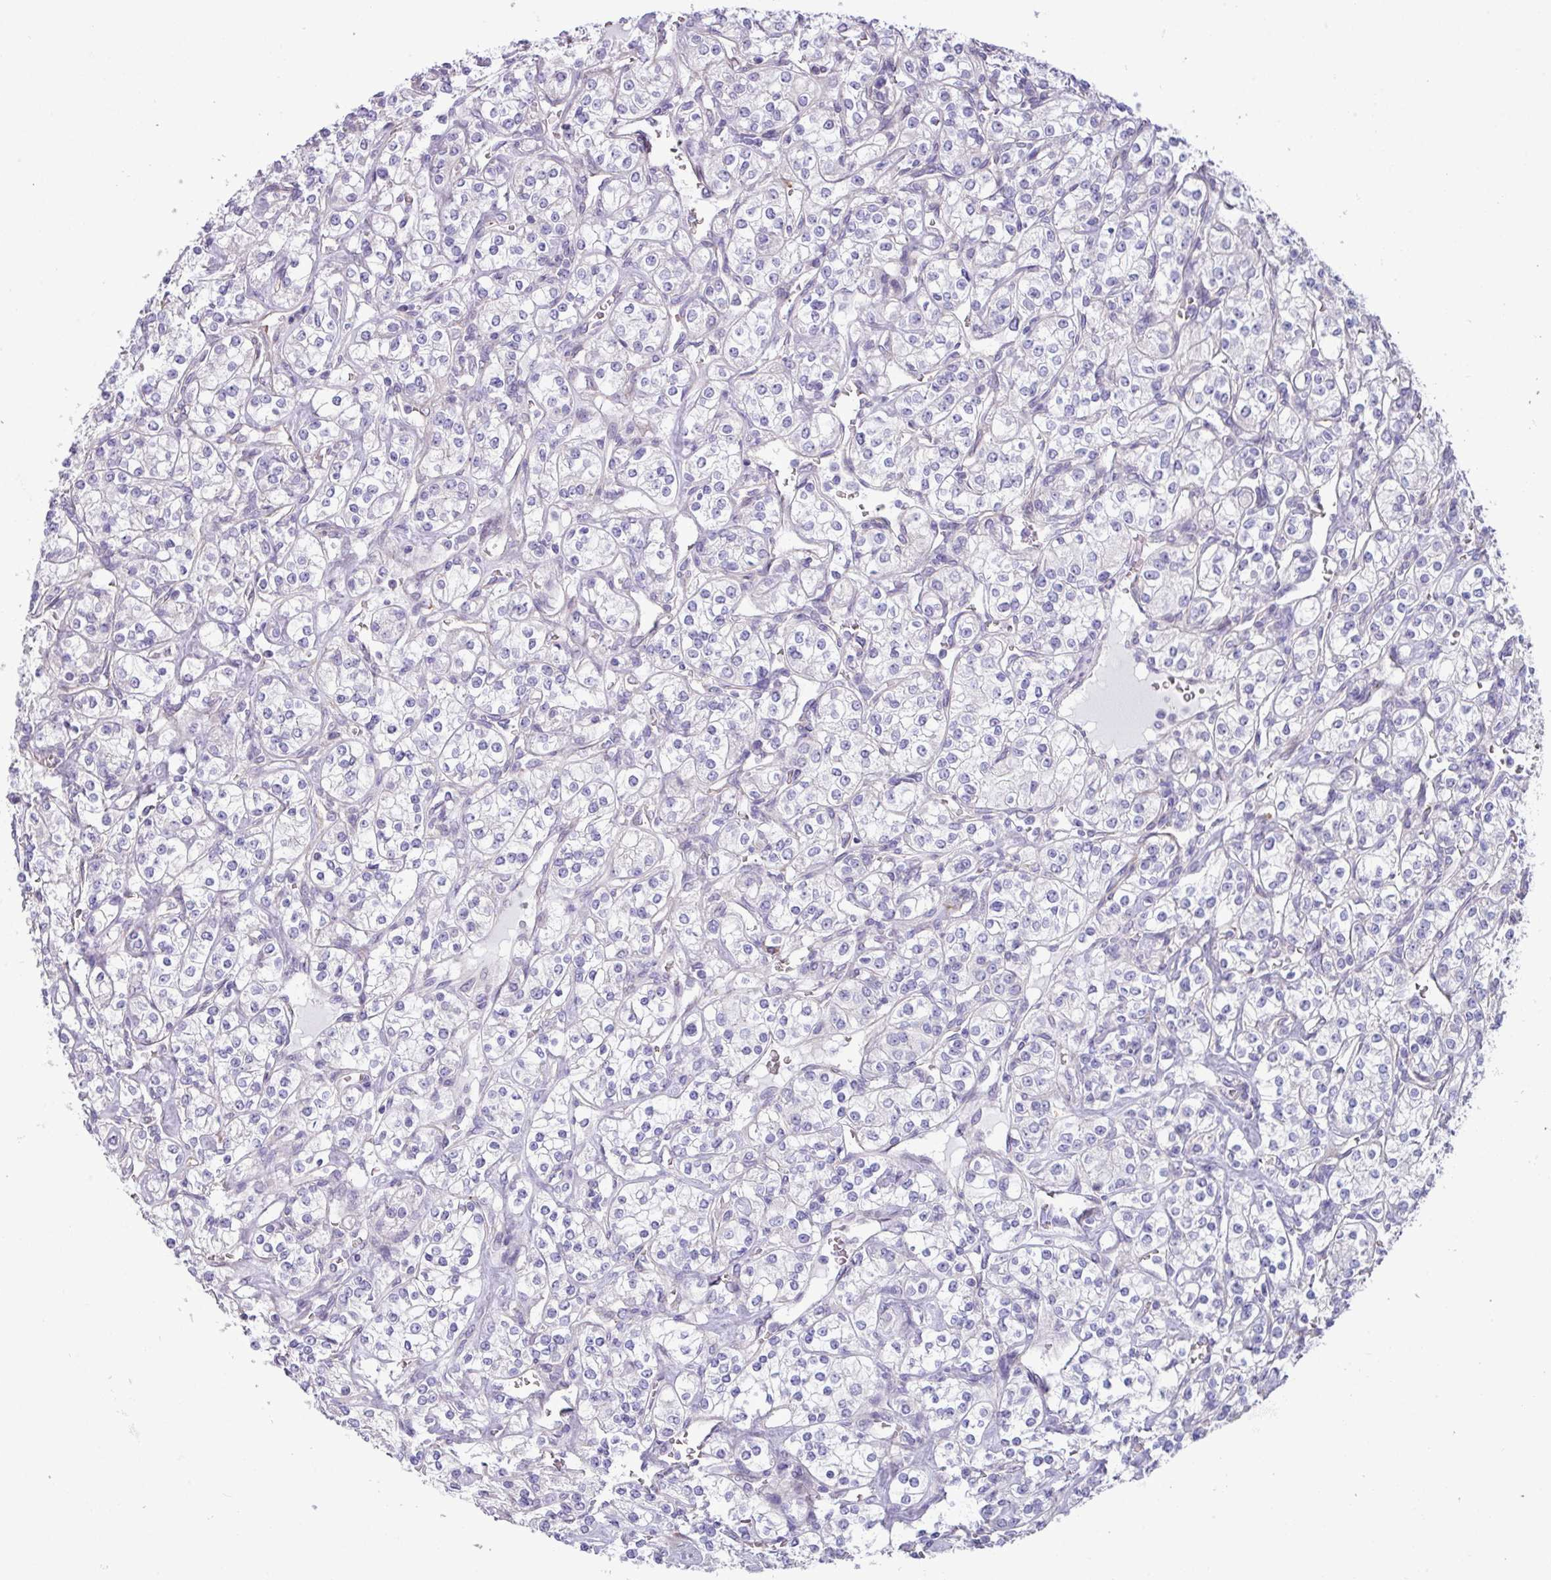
{"staining": {"intensity": "negative", "quantity": "none", "location": "none"}, "tissue": "renal cancer", "cell_type": "Tumor cells", "image_type": "cancer", "snomed": [{"axis": "morphology", "description": "Adenocarcinoma, NOS"}, {"axis": "topography", "description": "Kidney"}], "caption": "Immunohistochemistry of human renal adenocarcinoma reveals no expression in tumor cells. (DAB immunohistochemistry (IHC) visualized using brightfield microscopy, high magnification).", "gene": "IRGC", "patient": {"sex": "male", "age": 77}}